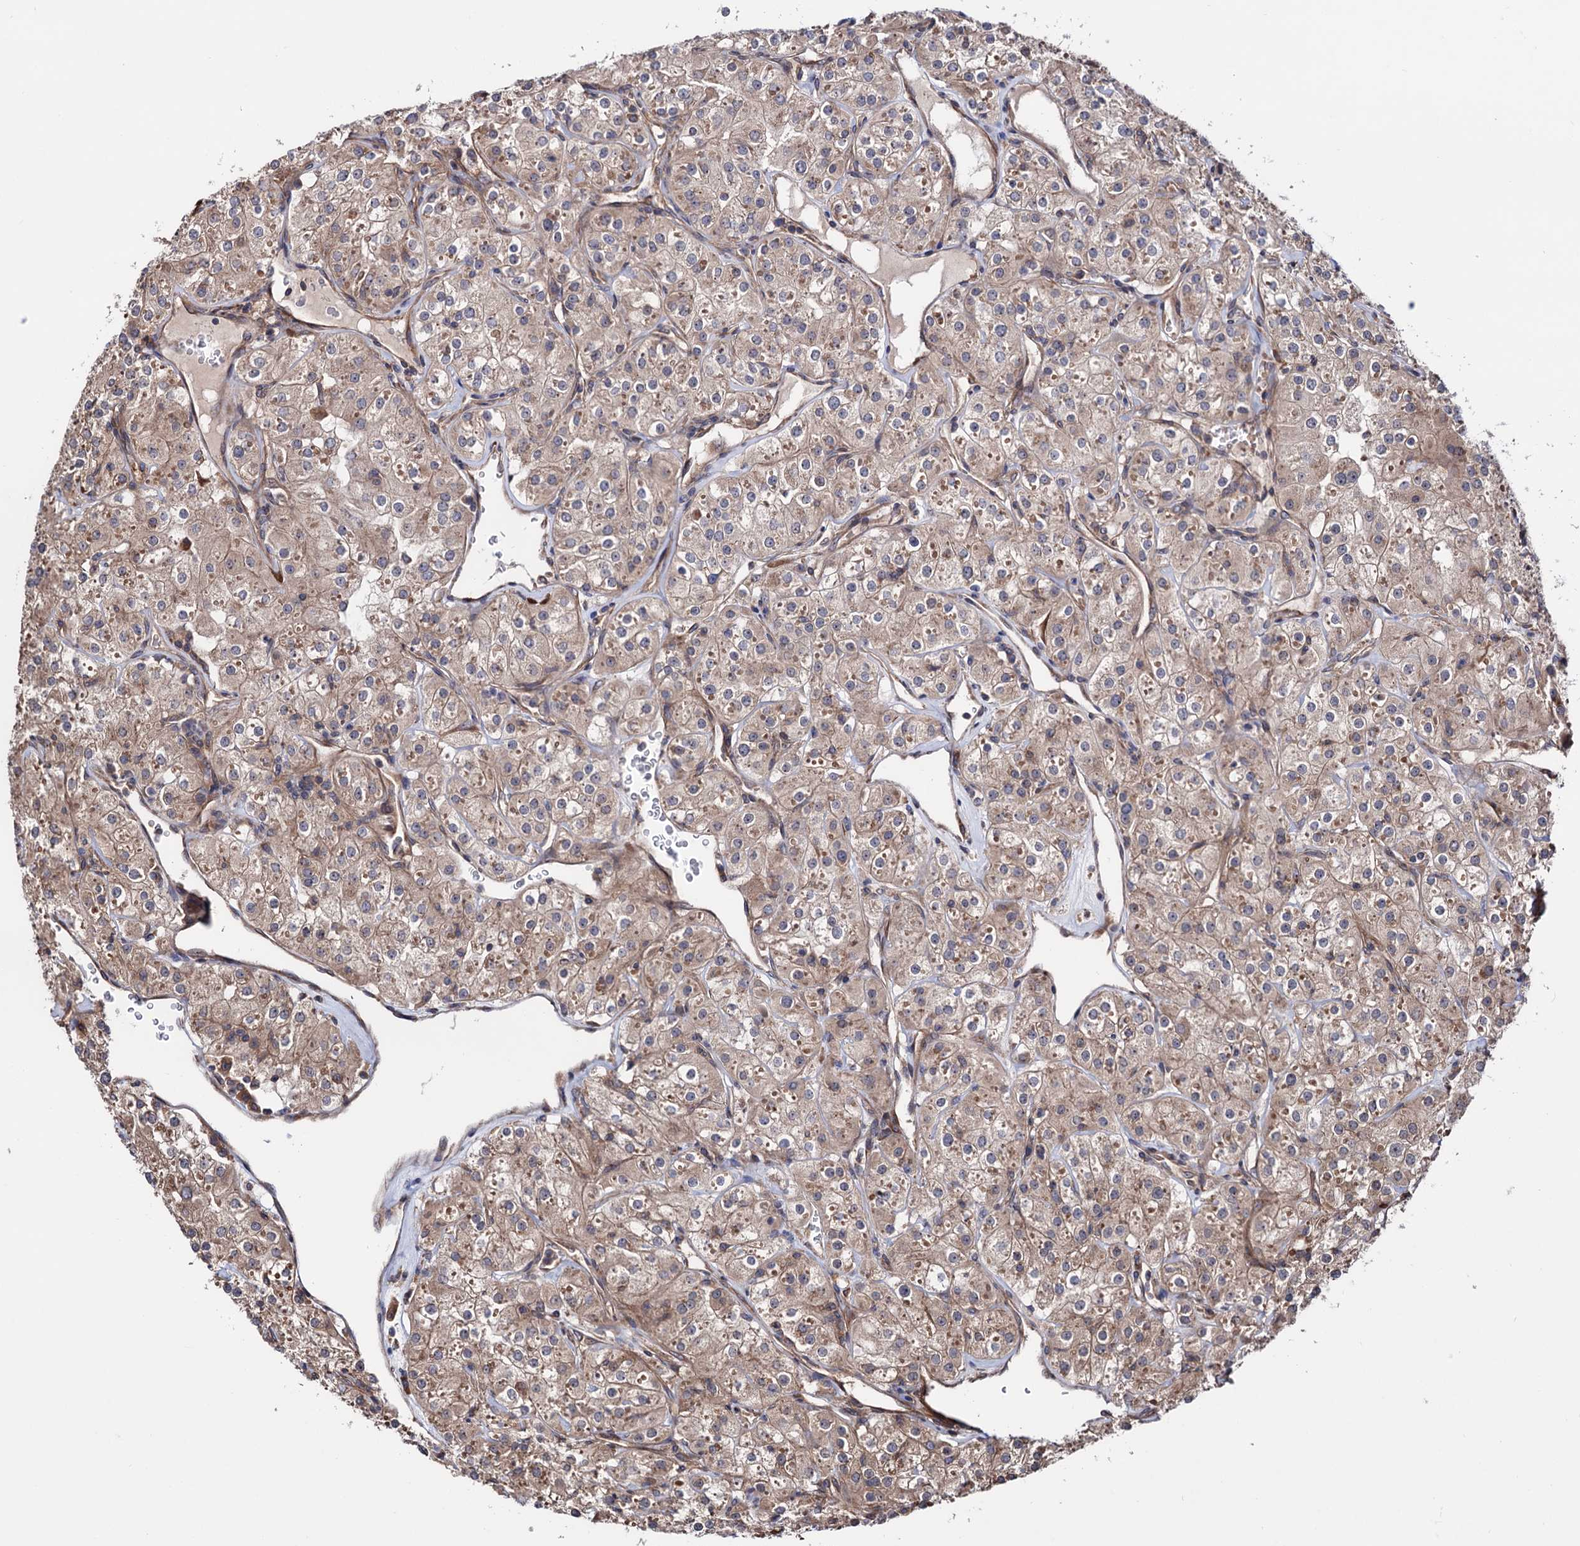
{"staining": {"intensity": "weak", "quantity": ">75%", "location": "cytoplasmic/membranous"}, "tissue": "renal cancer", "cell_type": "Tumor cells", "image_type": "cancer", "snomed": [{"axis": "morphology", "description": "Adenocarcinoma, NOS"}, {"axis": "topography", "description": "Kidney"}], "caption": "Renal cancer tissue reveals weak cytoplasmic/membranous staining in approximately >75% of tumor cells, visualized by immunohistochemistry.", "gene": "FERMT2", "patient": {"sex": "male", "age": 77}}